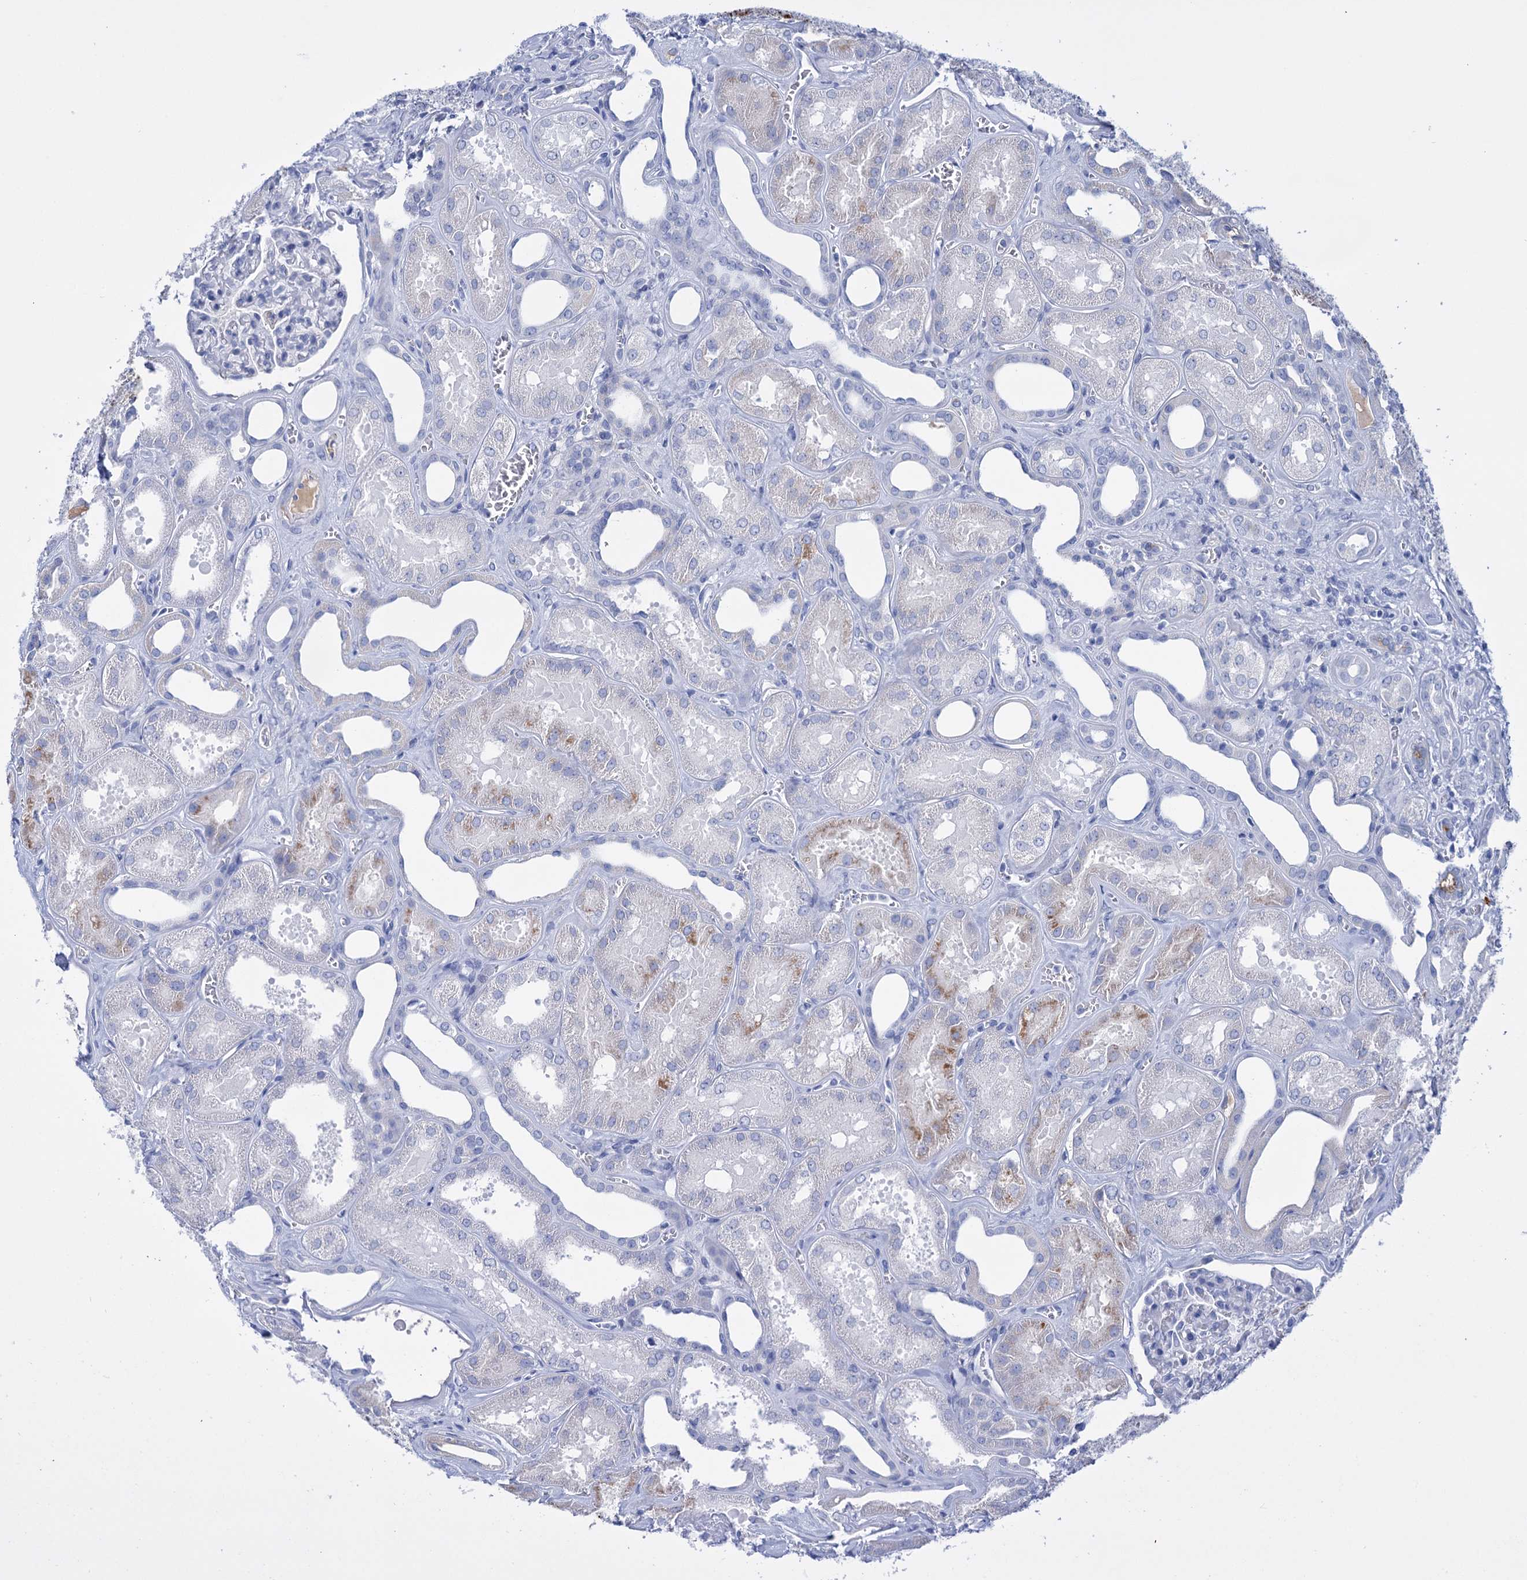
{"staining": {"intensity": "negative", "quantity": "none", "location": "none"}, "tissue": "kidney", "cell_type": "Cells in glomeruli", "image_type": "normal", "snomed": [{"axis": "morphology", "description": "Normal tissue, NOS"}, {"axis": "morphology", "description": "Adenocarcinoma, NOS"}, {"axis": "topography", "description": "Kidney"}], "caption": "Cells in glomeruli show no significant protein expression in benign kidney. Brightfield microscopy of immunohistochemistry stained with DAB (3,3'-diaminobenzidine) (brown) and hematoxylin (blue), captured at high magnification.", "gene": "FBXW12", "patient": {"sex": "female", "age": 68}}